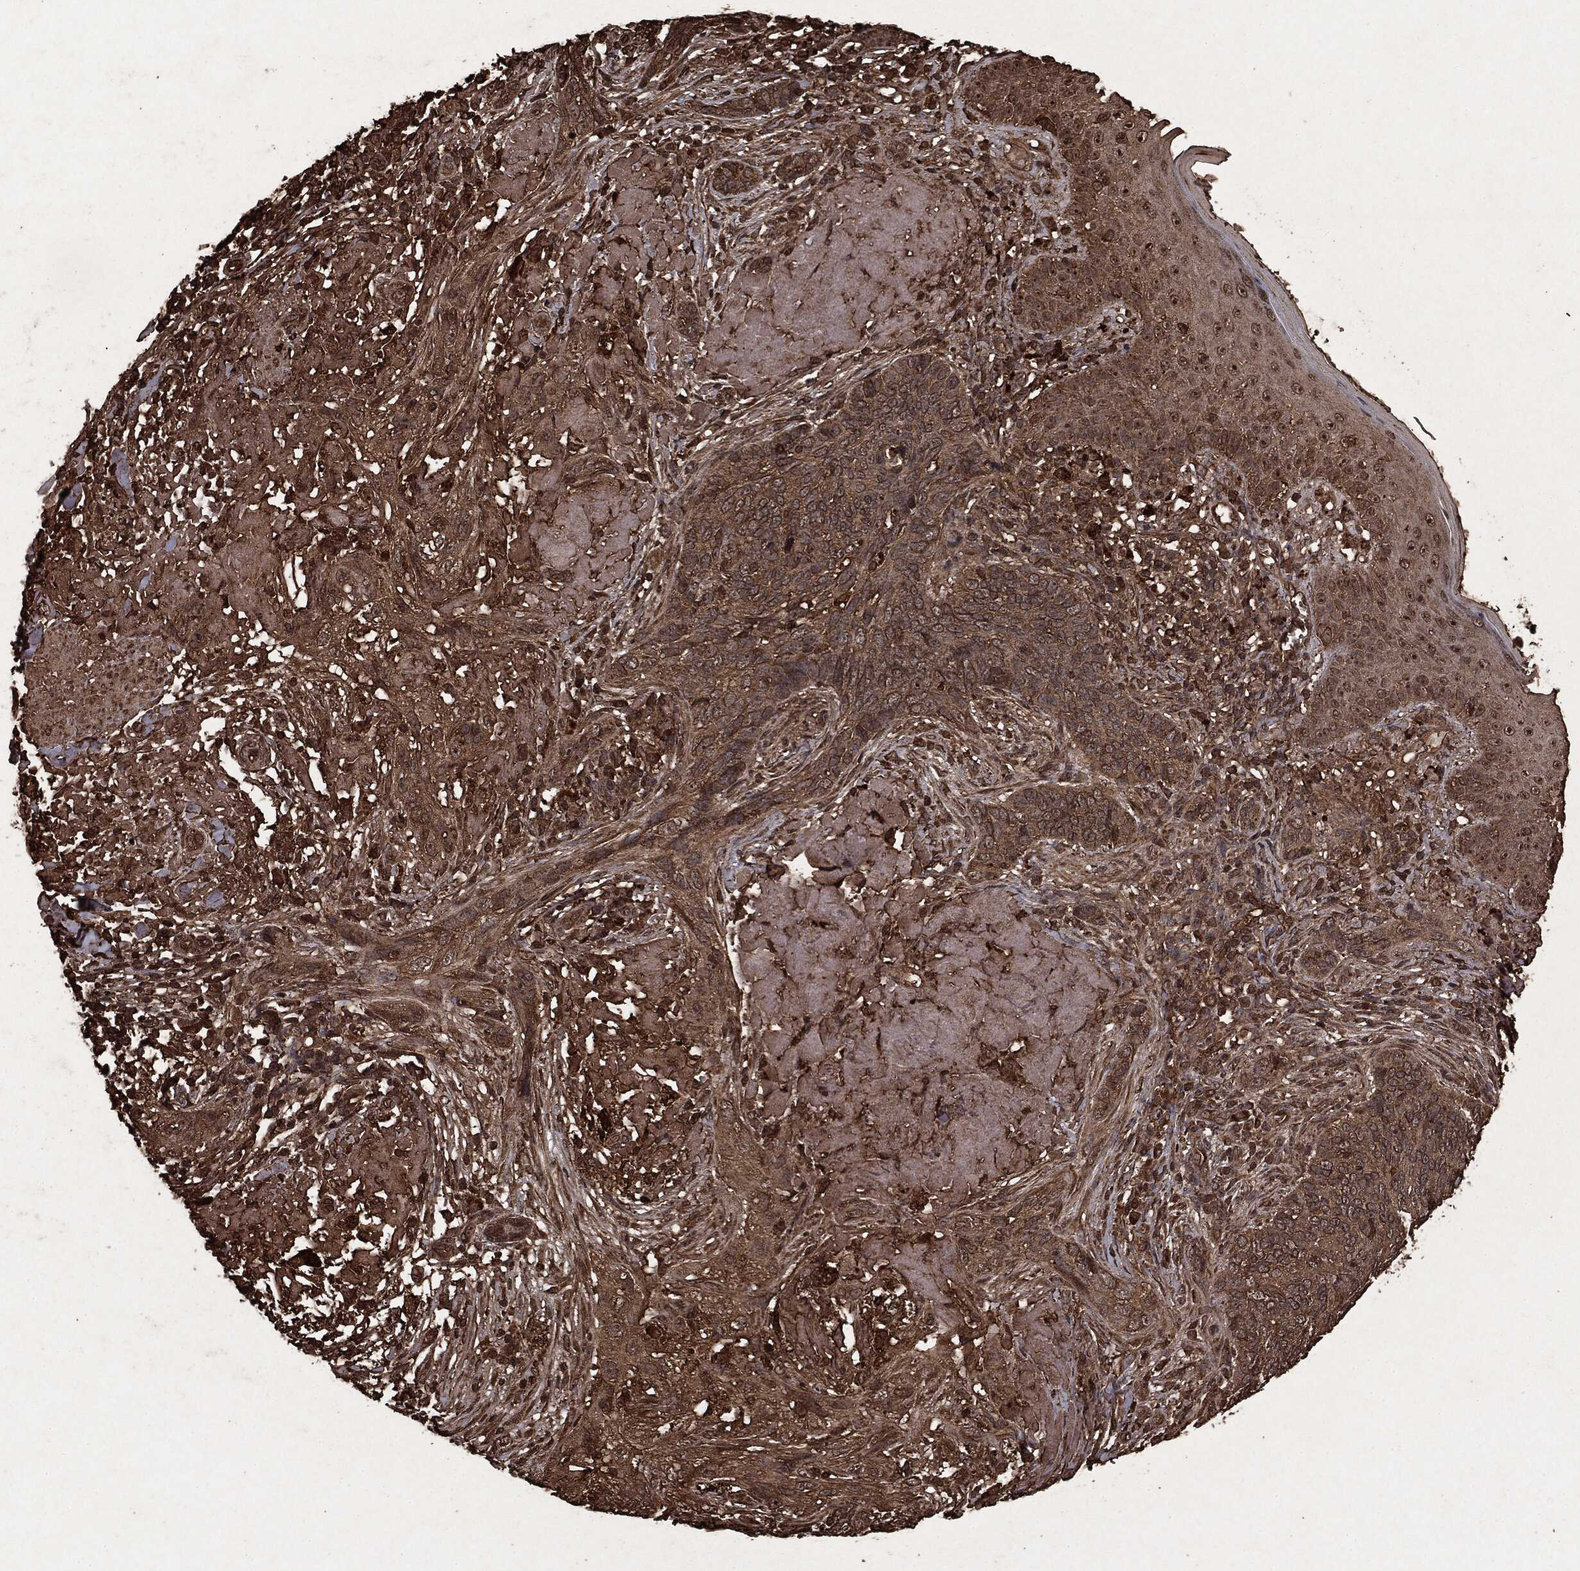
{"staining": {"intensity": "moderate", "quantity": ">75%", "location": "cytoplasmic/membranous"}, "tissue": "skin cancer", "cell_type": "Tumor cells", "image_type": "cancer", "snomed": [{"axis": "morphology", "description": "Basal cell carcinoma"}, {"axis": "topography", "description": "Skin"}], "caption": "Immunohistochemistry of skin cancer (basal cell carcinoma) reveals medium levels of moderate cytoplasmic/membranous staining in about >75% of tumor cells. (DAB IHC, brown staining for protein, blue staining for nuclei).", "gene": "ARAF", "patient": {"sex": "male", "age": 91}}